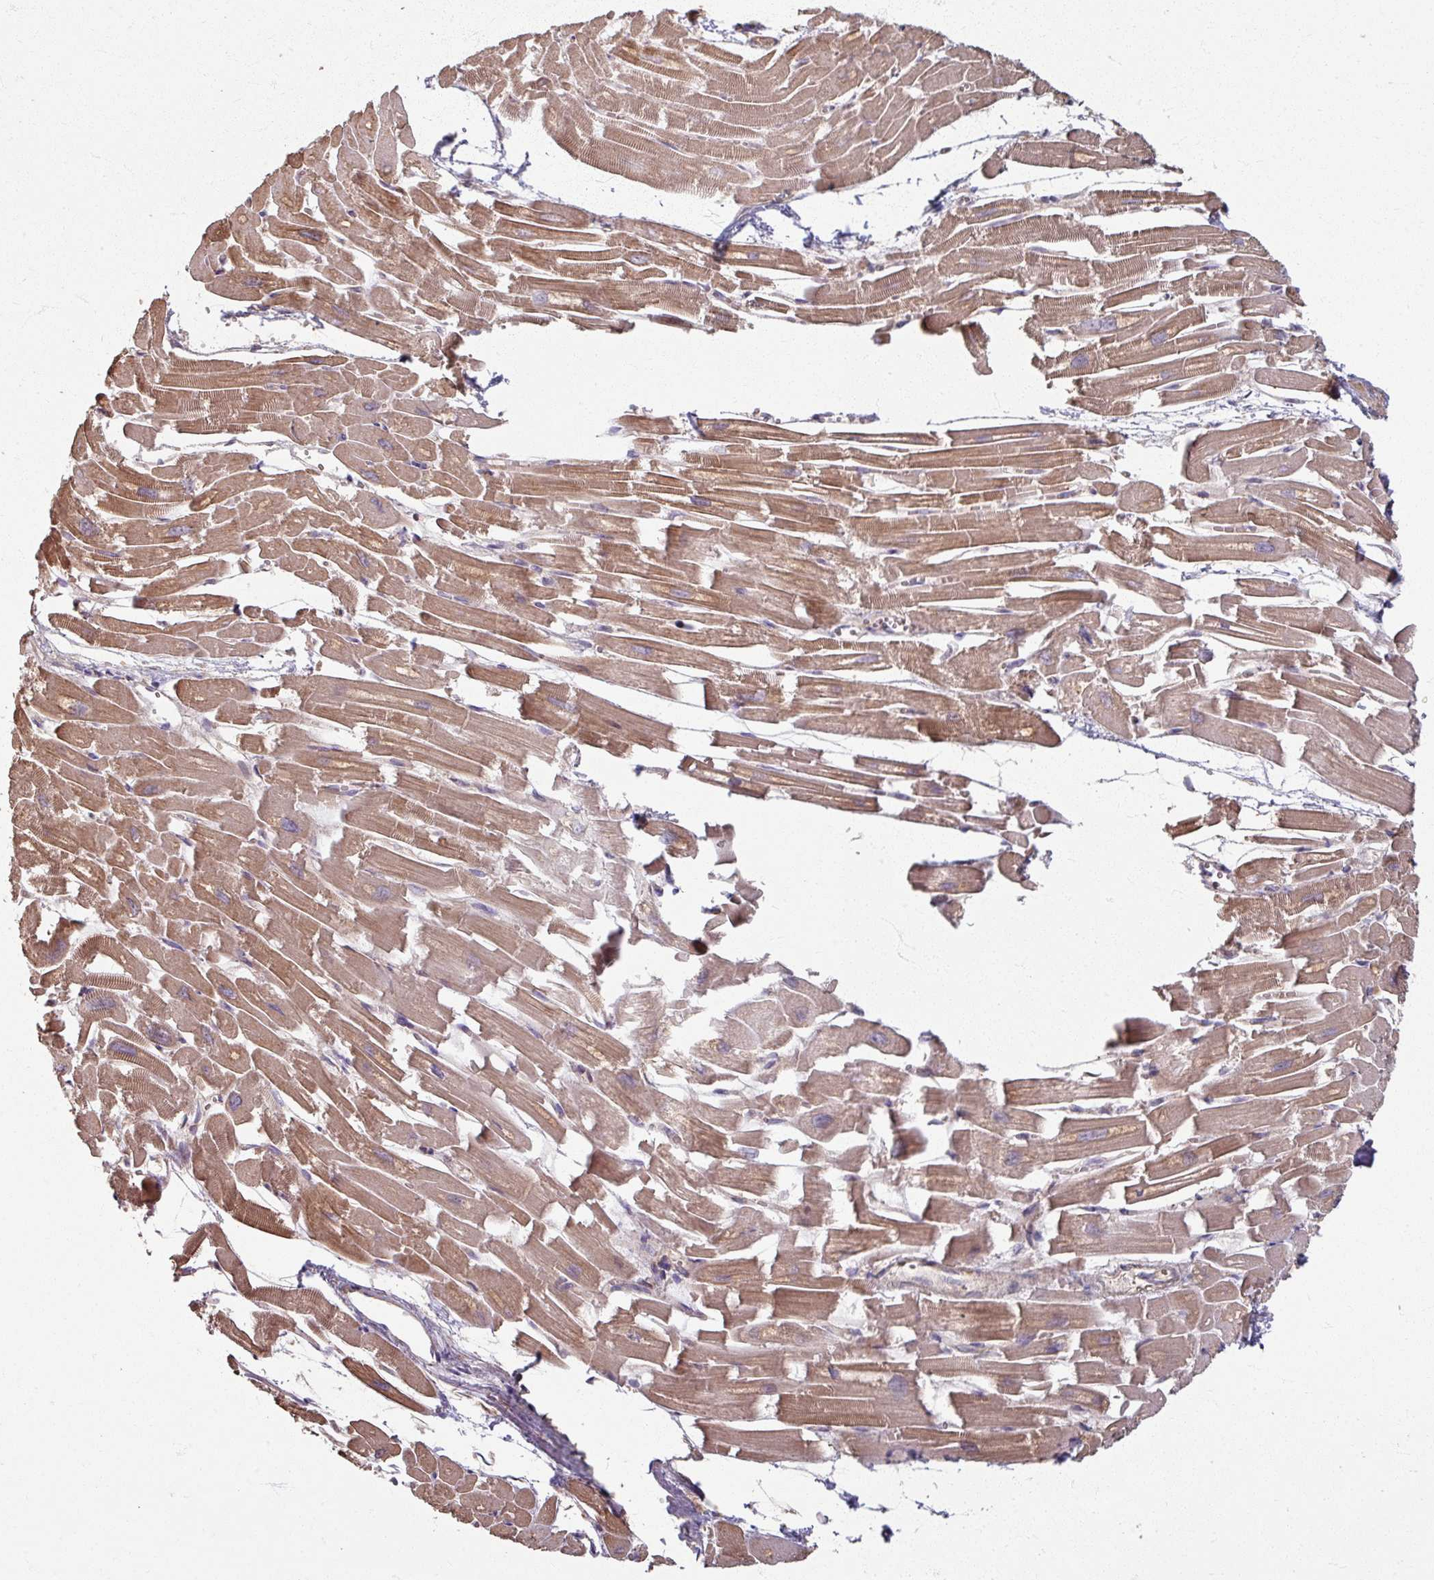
{"staining": {"intensity": "moderate", "quantity": ">75%", "location": "cytoplasmic/membranous"}, "tissue": "heart muscle", "cell_type": "Cardiomyocytes", "image_type": "normal", "snomed": [{"axis": "morphology", "description": "Normal tissue, NOS"}, {"axis": "topography", "description": "Heart"}], "caption": "The immunohistochemical stain labels moderate cytoplasmic/membranous expression in cardiomyocytes of unremarkable heart muscle.", "gene": "CCDC68", "patient": {"sex": "male", "age": 54}}